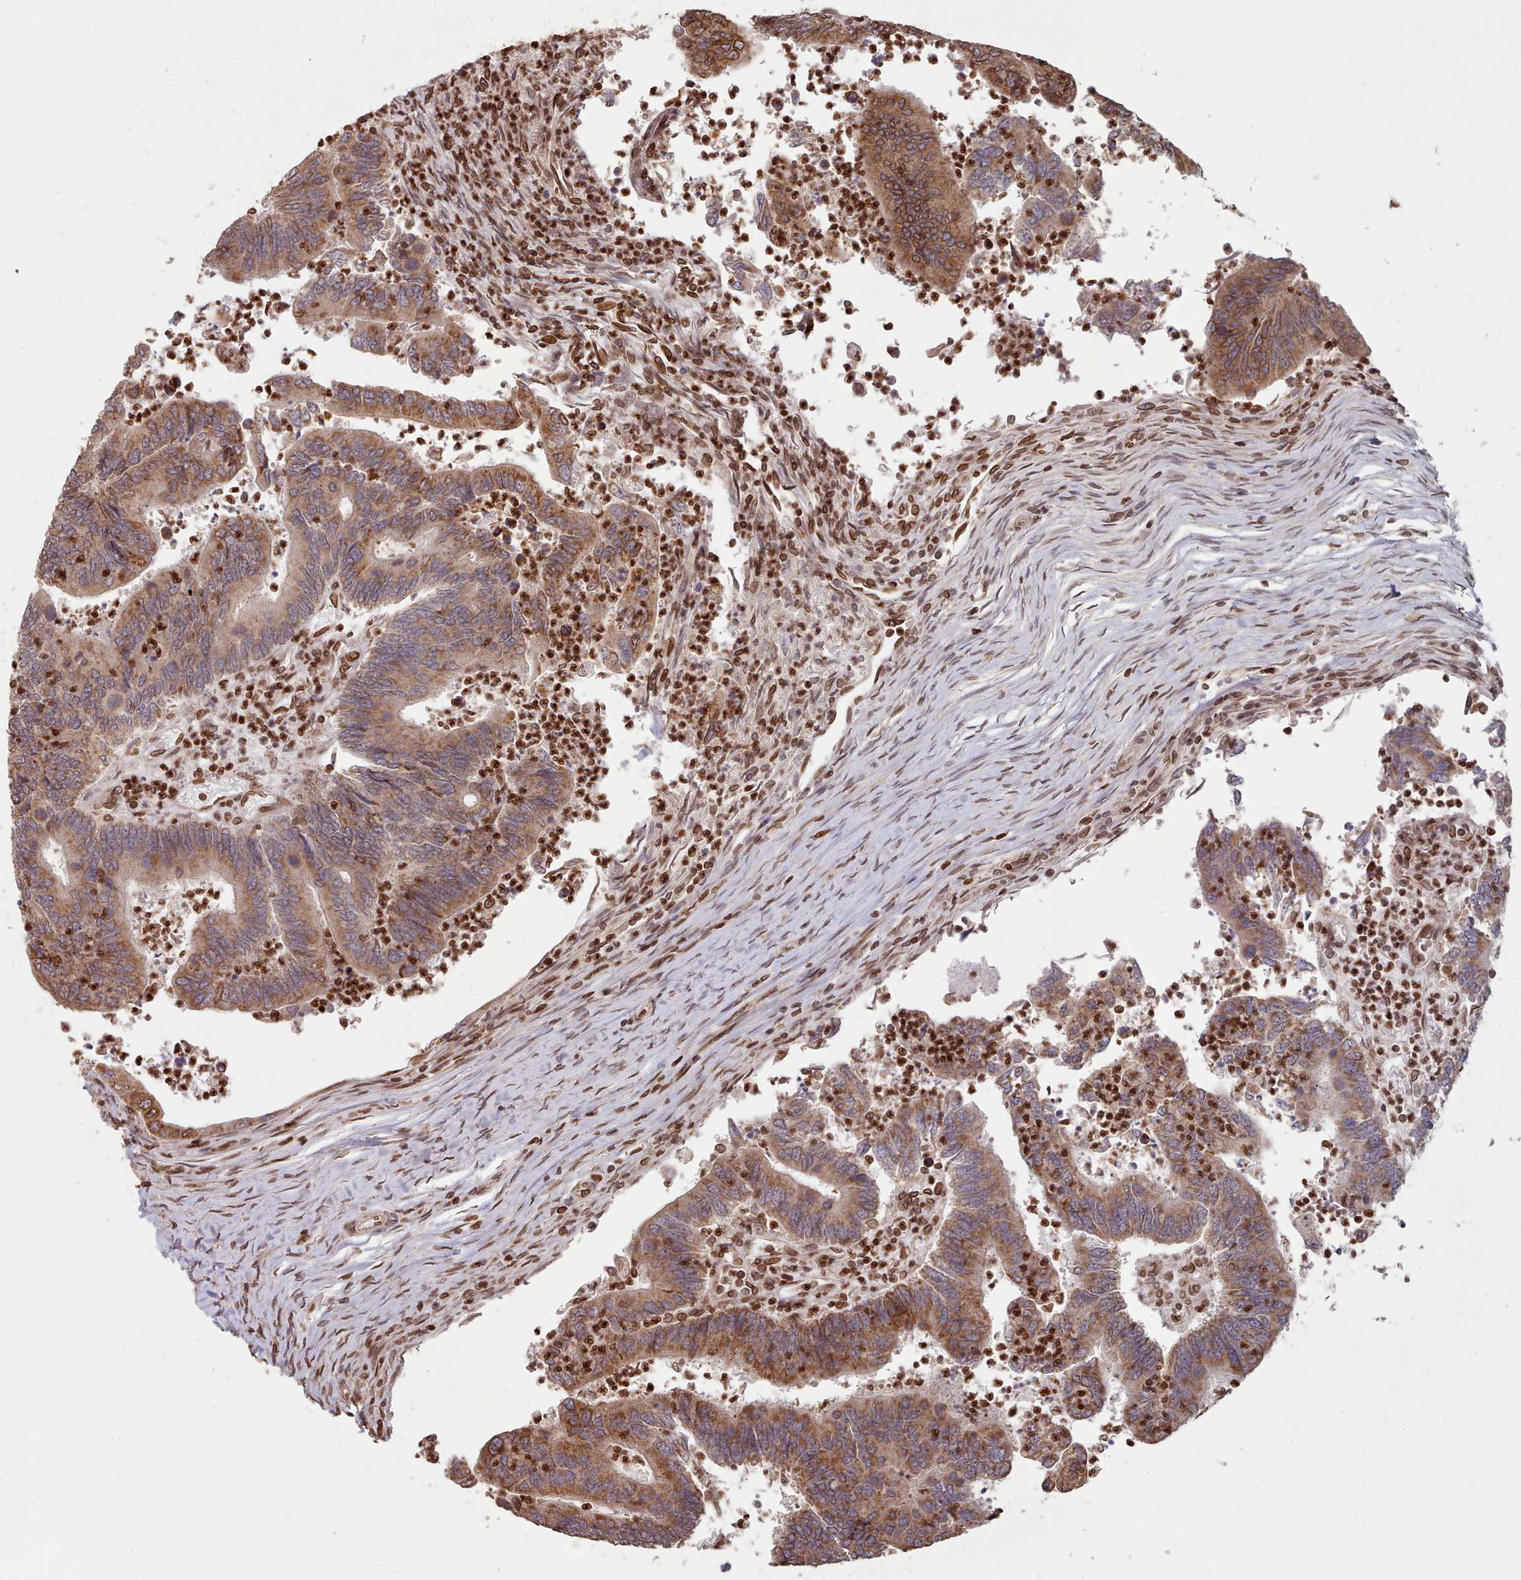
{"staining": {"intensity": "moderate", "quantity": ">75%", "location": "cytoplasmic/membranous,nuclear"}, "tissue": "colorectal cancer", "cell_type": "Tumor cells", "image_type": "cancer", "snomed": [{"axis": "morphology", "description": "Adenocarcinoma, NOS"}, {"axis": "topography", "description": "Colon"}], "caption": "IHC of colorectal adenocarcinoma reveals medium levels of moderate cytoplasmic/membranous and nuclear staining in approximately >75% of tumor cells. The staining was performed using DAB (3,3'-diaminobenzidine), with brown indicating positive protein expression. Nuclei are stained blue with hematoxylin.", "gene": "TOR1AIP1", "patient": {"sex": "female", "age": 67}}